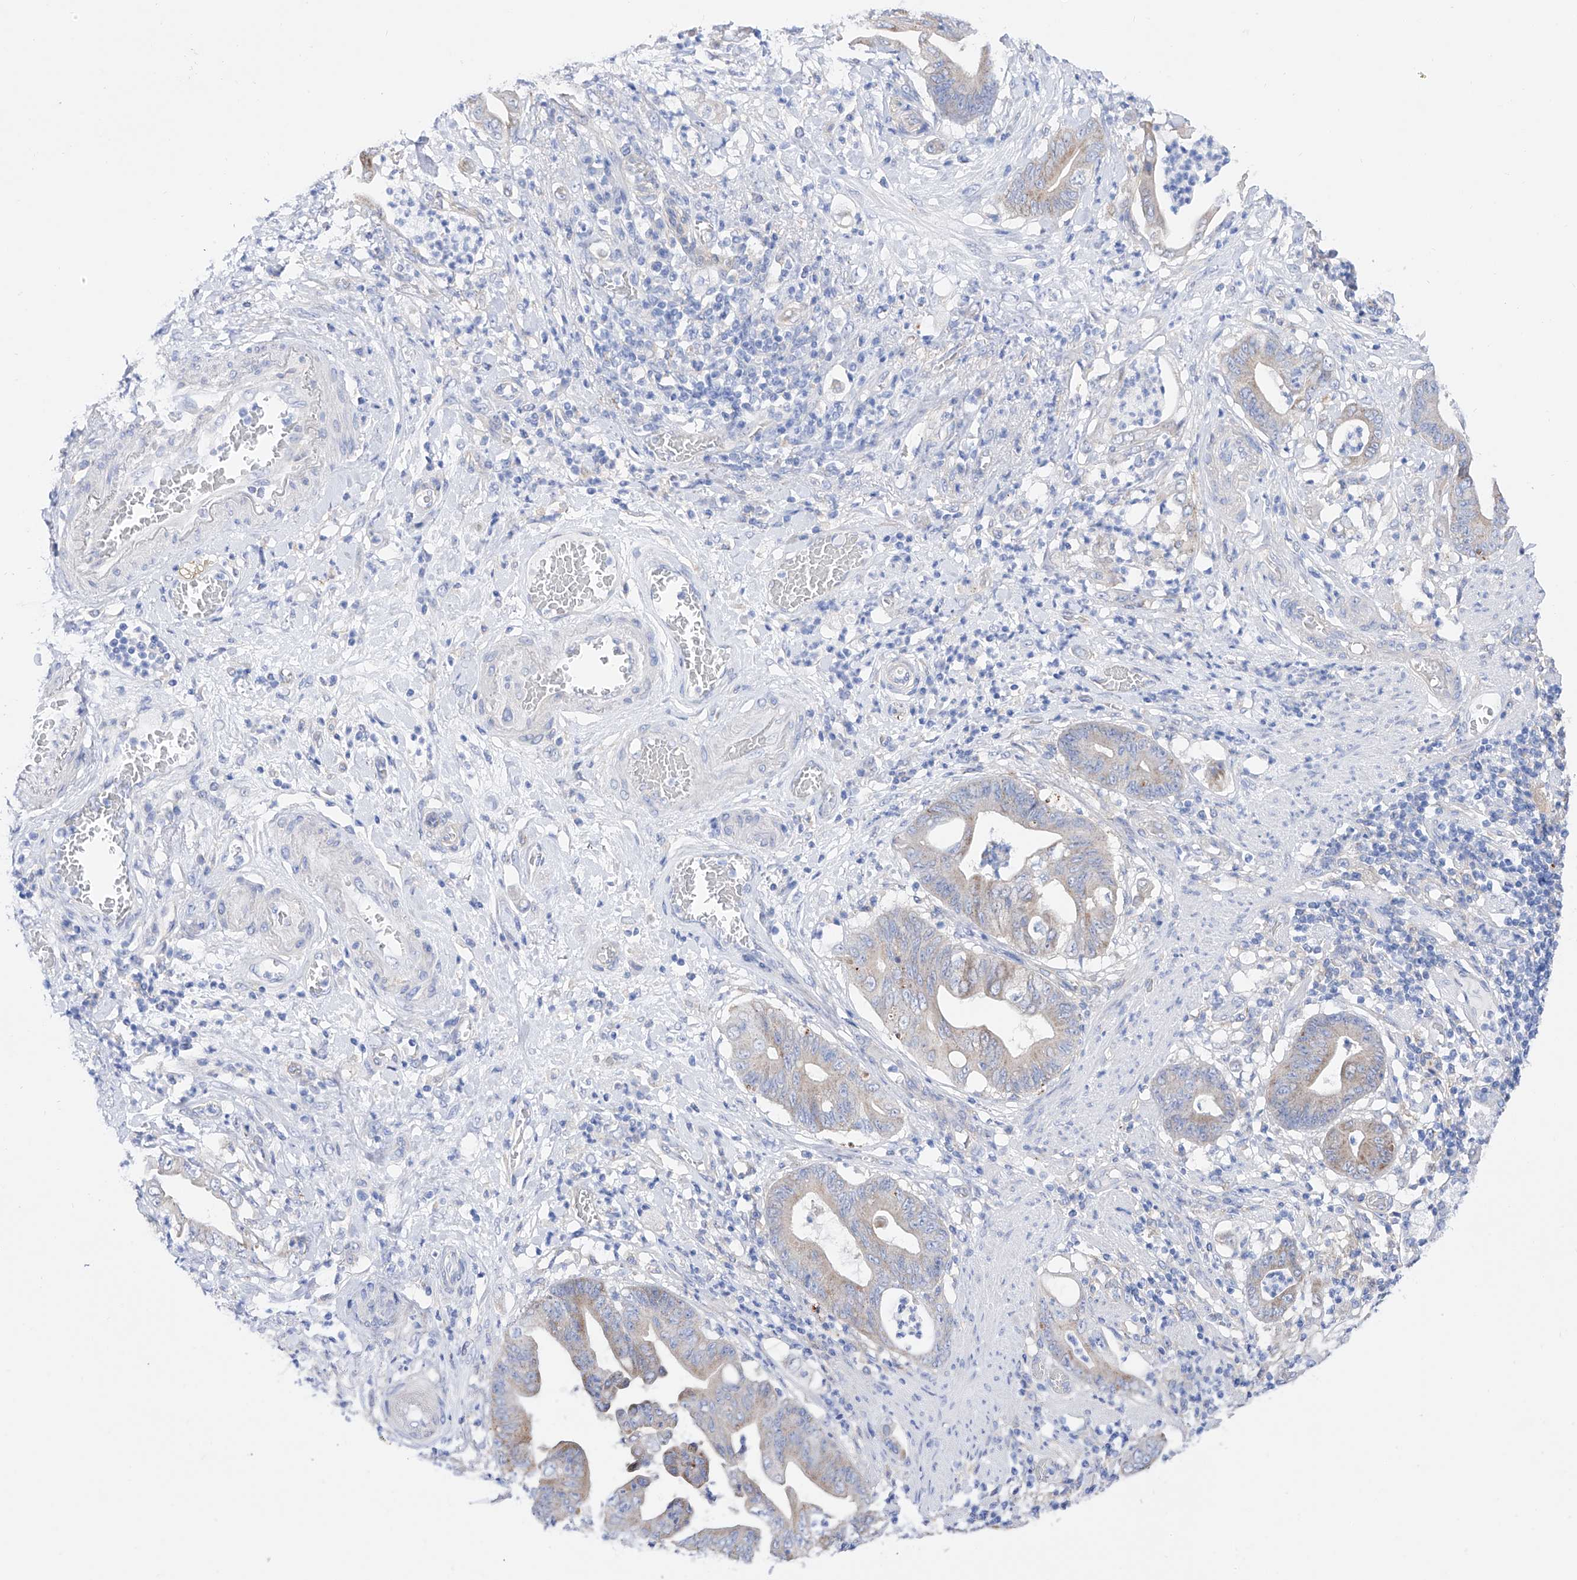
{"staining": {"intensity": "negative", "quantity": "none", "location": "none"}, "tissue": "stomach cancer", "cell_type": "Tumor cells", "image_type": "cancer", "snomed": [{"axis": "morphology", "description": "Adenocarcinoma, NOS"}, {"axis": "topography", "description": "Stomach"}], "caption": "This histopathology image is of adenocarcinoma (stomach) stained with immunohistochemistry to label a protein in brown with the nuclei are counter-stained blue. There is no positivity in tumor cells.", "gene": "ZNF653", "patient": {"sex": "female", "age": 73}}